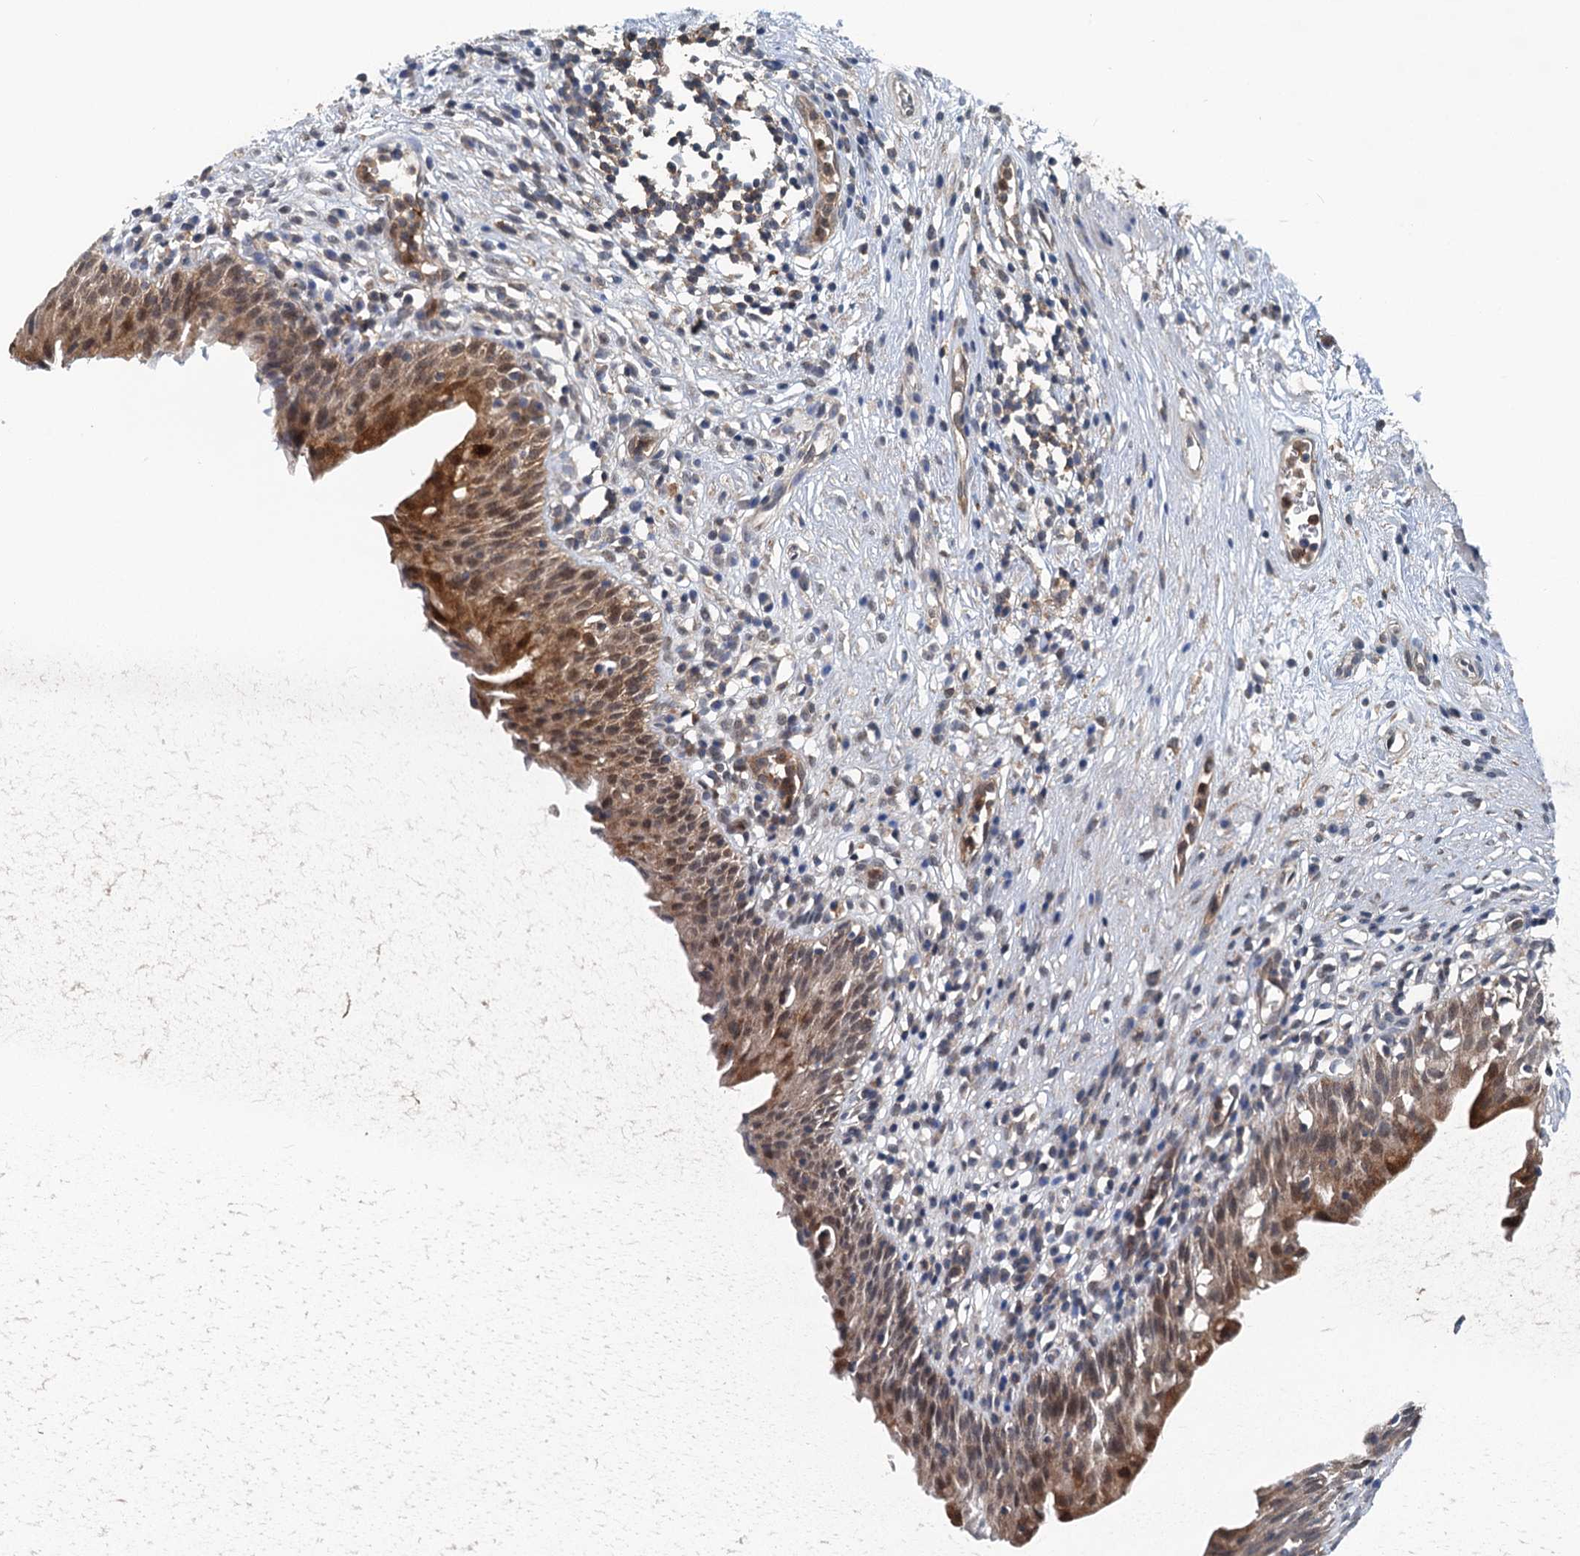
{"staining": {"intensity": "moderate", "quantity": ">75%", "location": "cytoplasmic/membranous,nuclear"}, "tissue": "urinary bladder", "cell_type": "Urothelial cells", "image_type": "normal", "snomed": [{"axis": "morphology", "description": "Normal tissue, NOS"}, {"axis": "morphology", "description": "Inflammation, NOS"}, {"axis": "topography", "description": "Urinary bladder"}], "caption": "Protein staining shows moderate cytoplasmic/membranous,nuclear staining in approximately >75% of urothelial cells in benign urinary bladder. The staining was performed using DAB, with brown indicating positive protein expression. Nuclei are stained blue with hematoxylin.", "gene": "GCLM", "patient": {"sex": "male", "age": 63}}